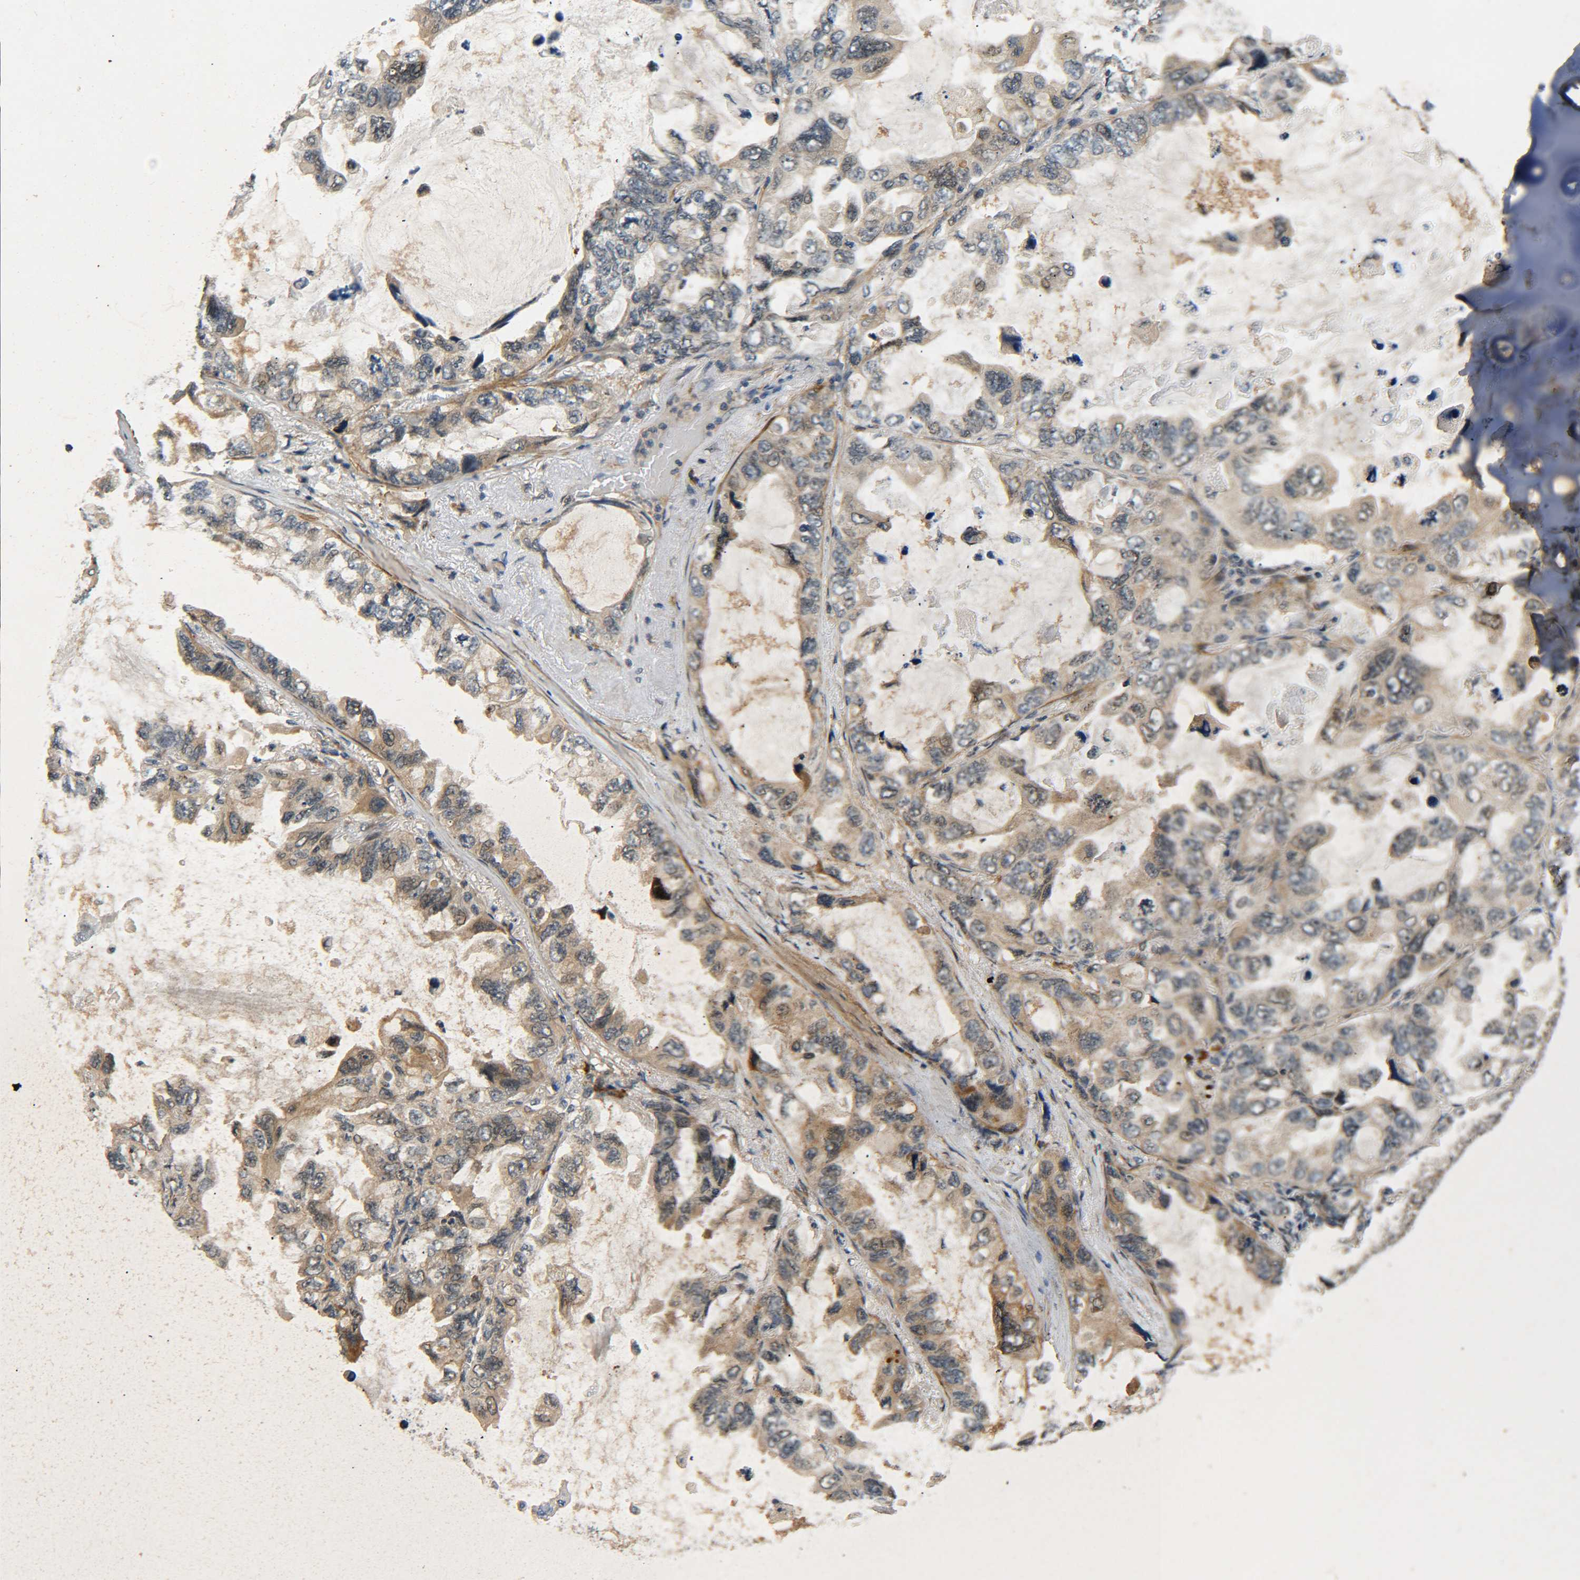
{"staining": {"intensity": "weak", "quantity": ">75%", "location": "cytoplasmic/membranous"}, "tissue": "lung cancer", "cell_type": "Tumor cells", "image_type": "cancer", "snomed": [{"axis": "morphology", "description": "Squamous cell carcinoma, NOS"}, {"axis": "topography", "description": "Lung"}], "caption": "This is an image of IHC staining of squamous cell carcinoma (lung), which shows weak positivity in the cytoplasmic/membranous of tumor cells.", "gene": "MEIS1", "patient": {"sex": "female", "age": 73}}